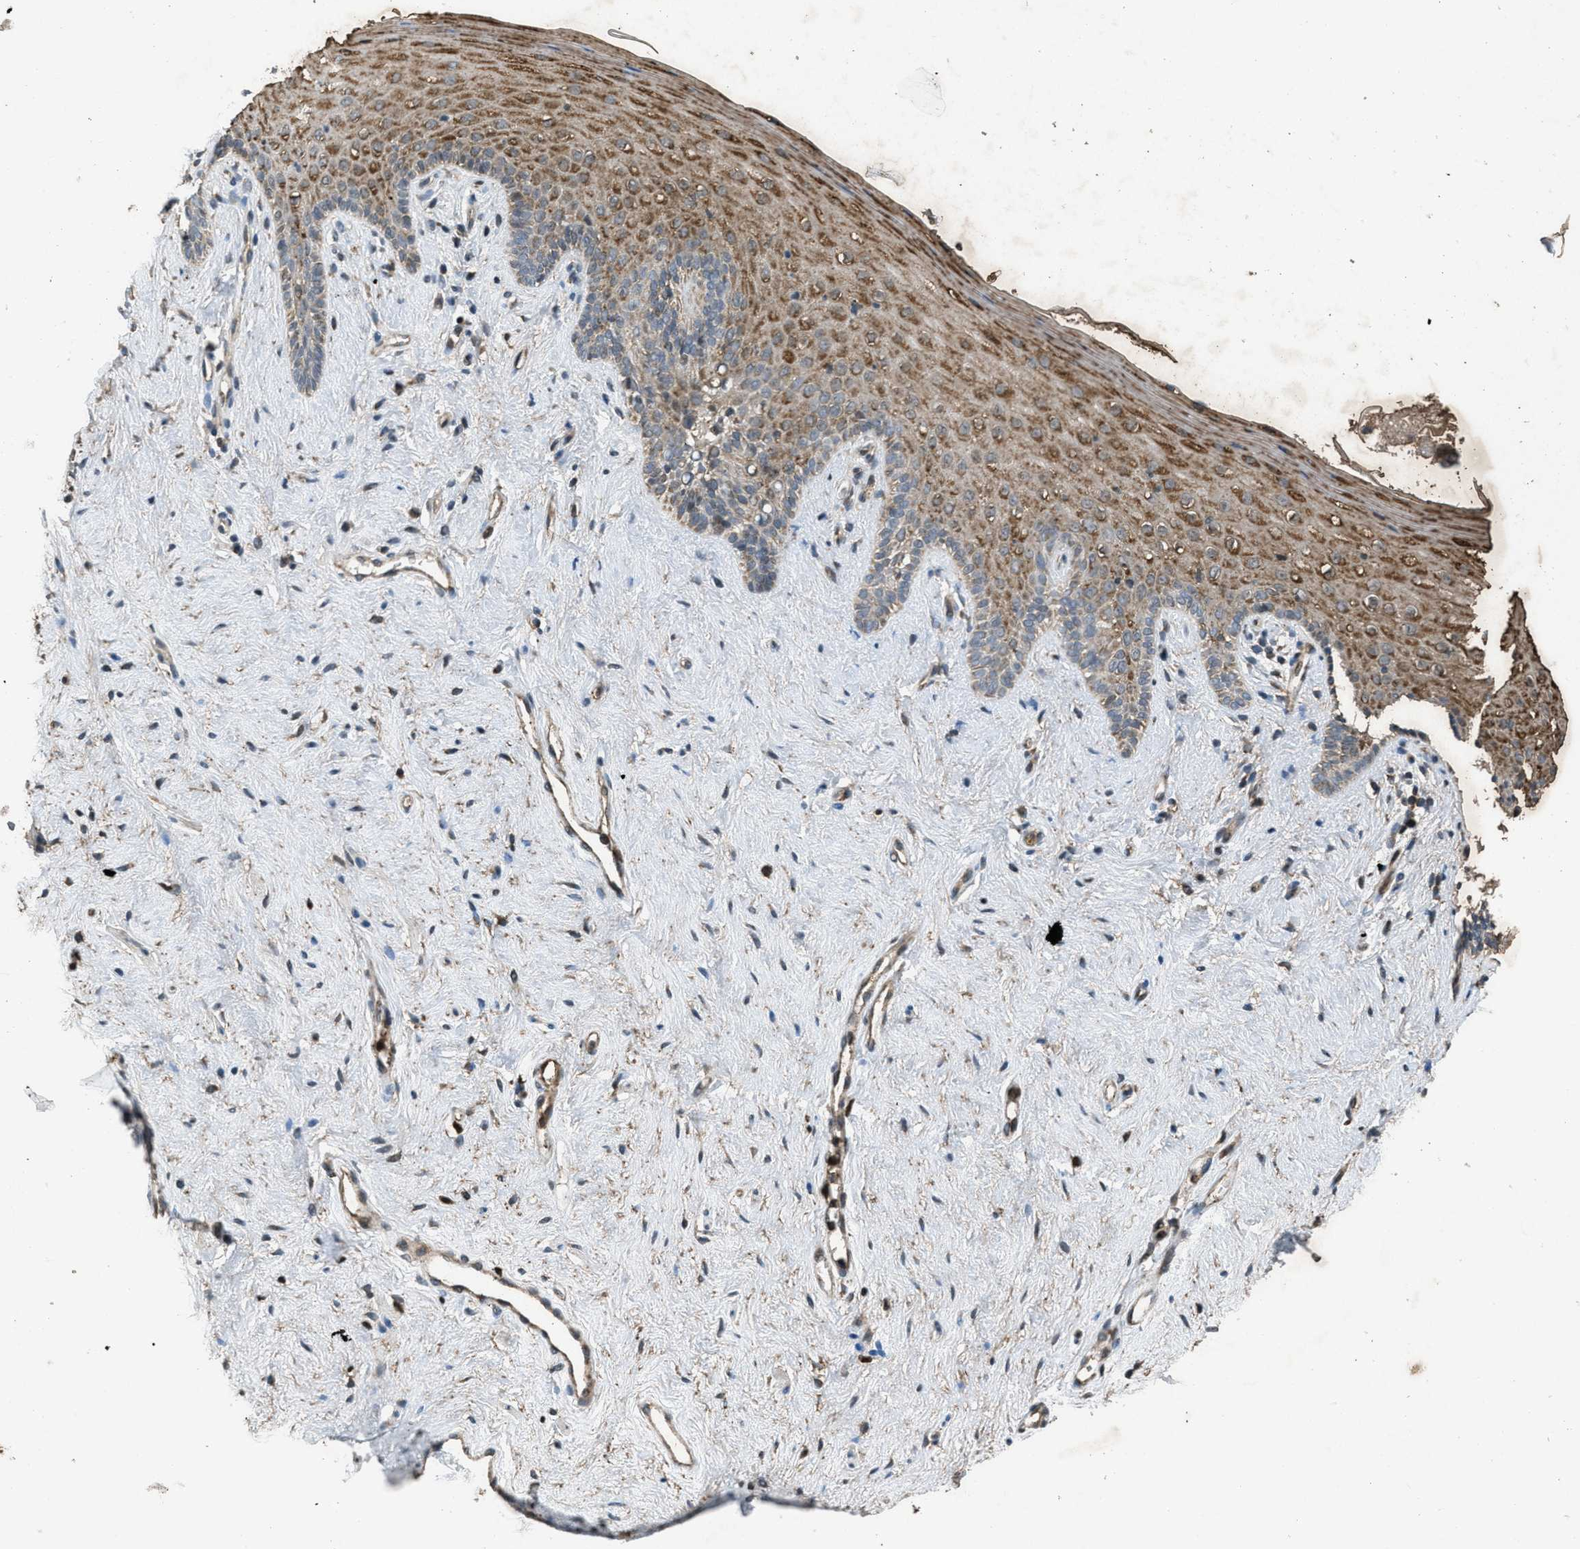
{"staining": {"intensity": "moderate", "quantity": ">75%", "location": "cytoplasmic/membranous"}, "tissue": "vagina", "cell_type": "Squamous epithelial cells", "image_type": "normal", "snomed": [{"axis": "morphology", "description": "Normal tissue, NOS"}, {"axis": "topography", "description": "Vagina"}], "caption": "A brown stain shows moderate cytoplasmic/membranous staining of a protein in squamous epithelial cells of benign vagina.", "gene": "PPP1R15A", "patient": {"sex": "female", "age": 44}}